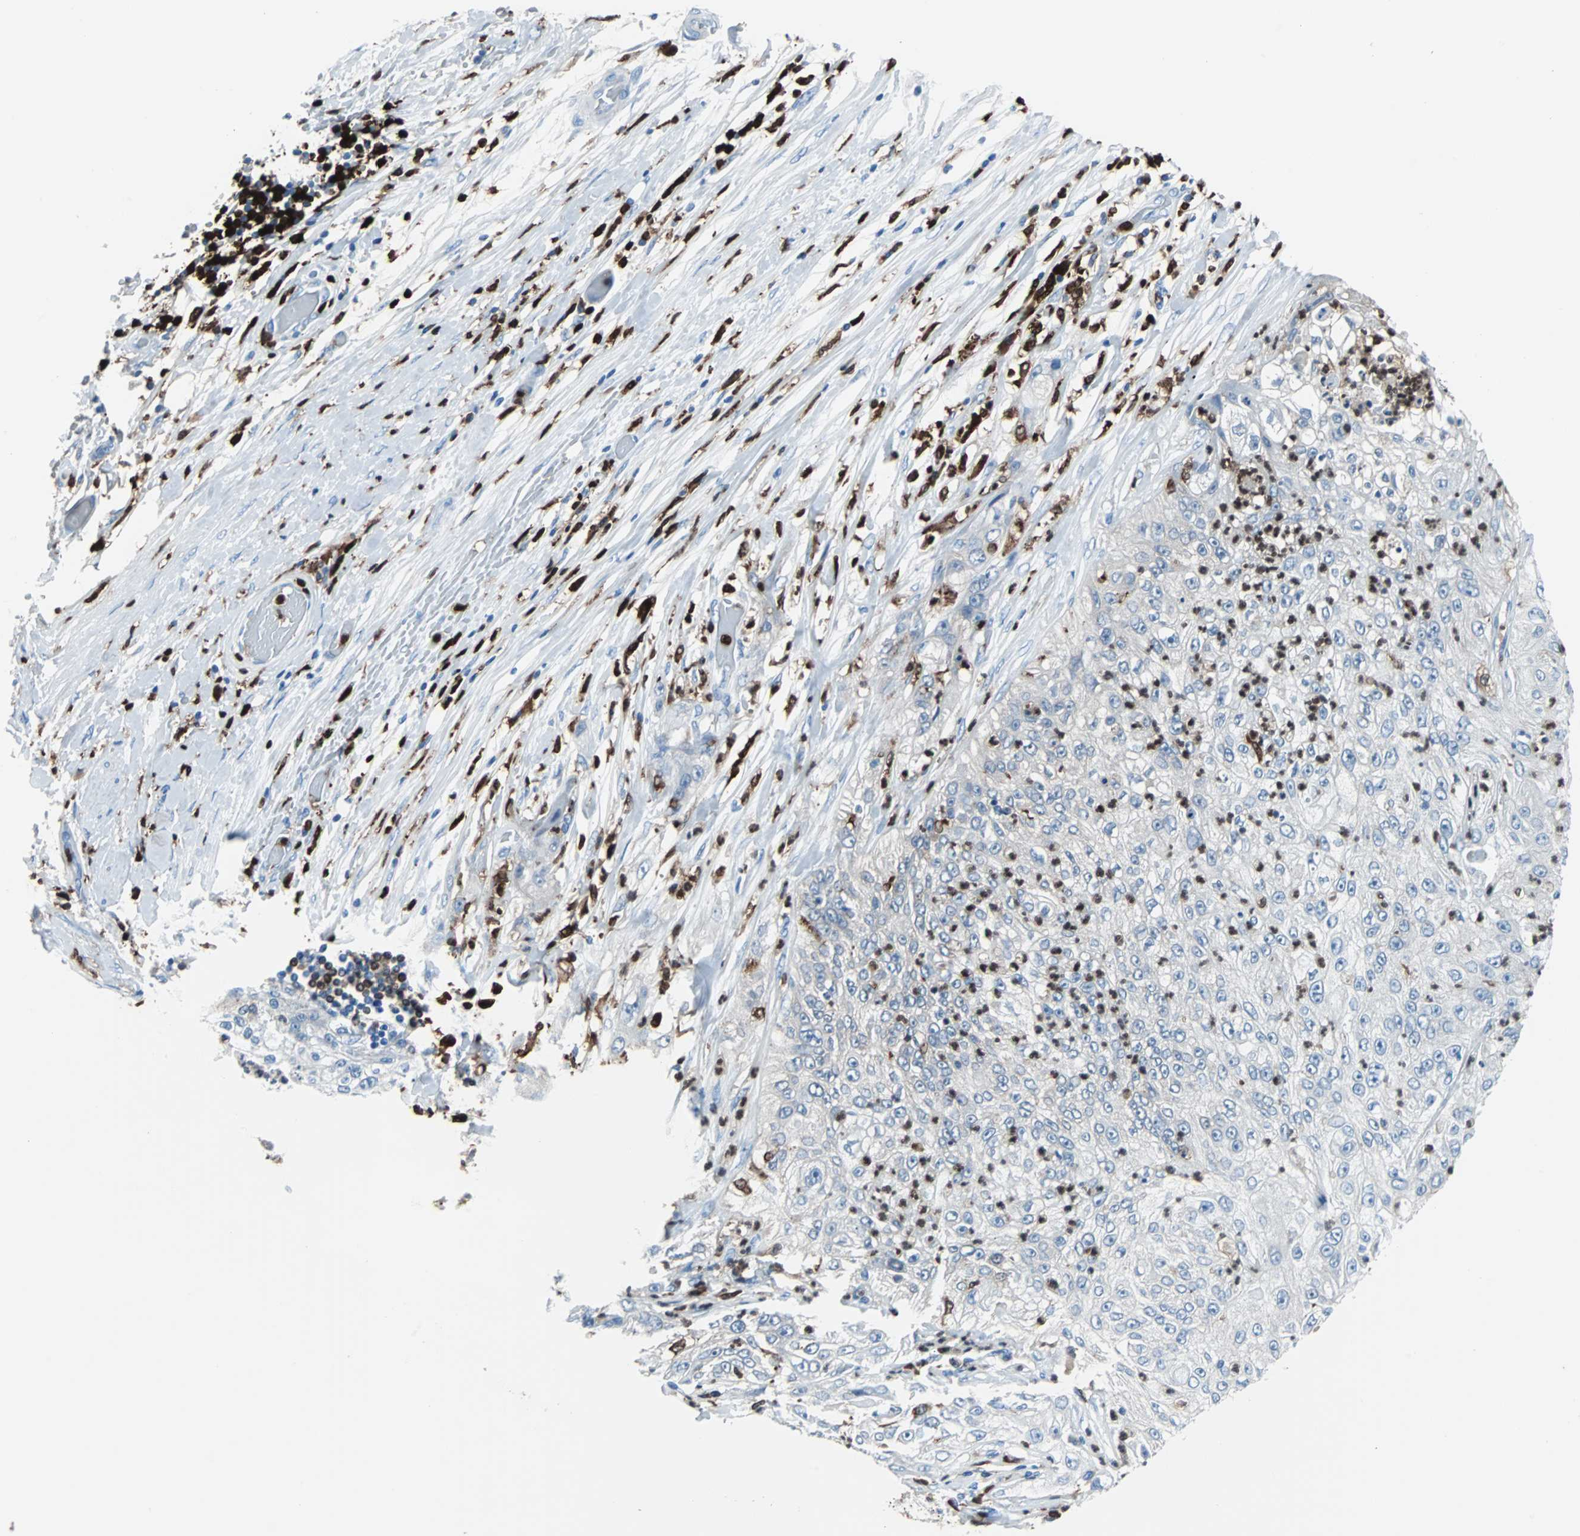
{"staining": {"intensity": "negative", "quantity": "none", "location": "none"}, "tissue": "lung cancer", "cell_type": "Tumor cells", "image_type": "cancer", "snomed": [{"axis": "morphology", "description": "Inflammation, NOS"}, {"axis": "morphology", "description": "Squamous cell carcinoma, NOS"}, {"axis": "topography", "description": "Lymph node"}, {"axis": "topography", "description": "Soft tissue"}, {"axis": "topography", "description": "Lung"}], "caption": "Human lung cancer stained for a protein using immunohistochemistry reveals no staining in tumor cells.", "gene": "SYK", "patient": {"sex": "male", "age": 66}}